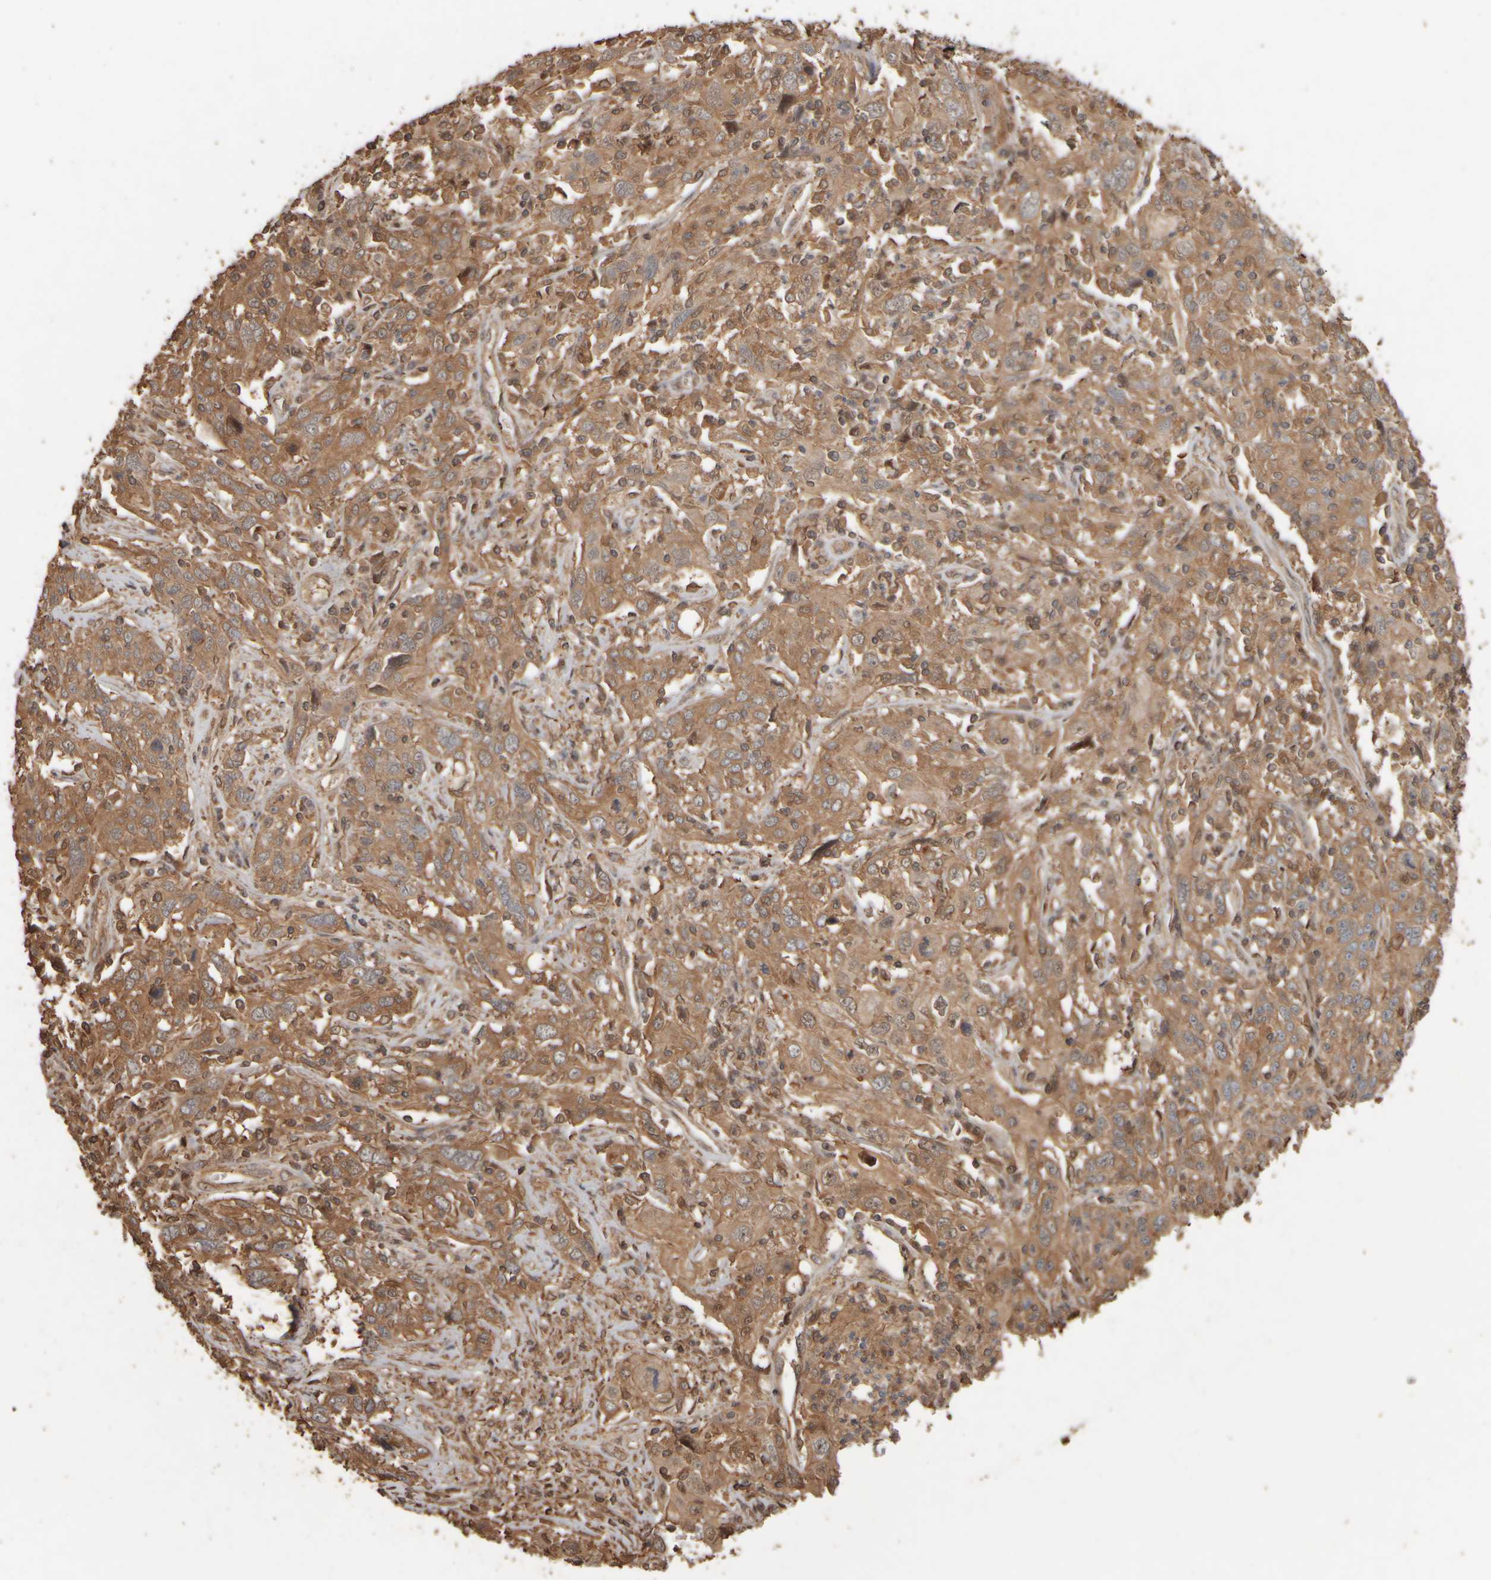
{"staining": {"intensity": "moderate", "quantity": ">75%", "location": "cytoplasmic/membranous,nuclear"}, "tissue": "cervical cancer", "cell_type": "Tumor cells", "image_type": "cancer", "snomed": [{"axis": "morphology", "description": "Squamous cell carcinoma, NOS"}, {"axis": "topography", "description": "Cervix"}], "caption": "Immunohistochemical staining of cervical squamous cell carcinoma reveals medium levels of moderate cytoplasmic/membranous and nuclear protein positivity in about >75% of tumor cells. Nuclei are stained in blue.", "gene": "SPHK1", "patient": {"sex": "female", "age": 46}}